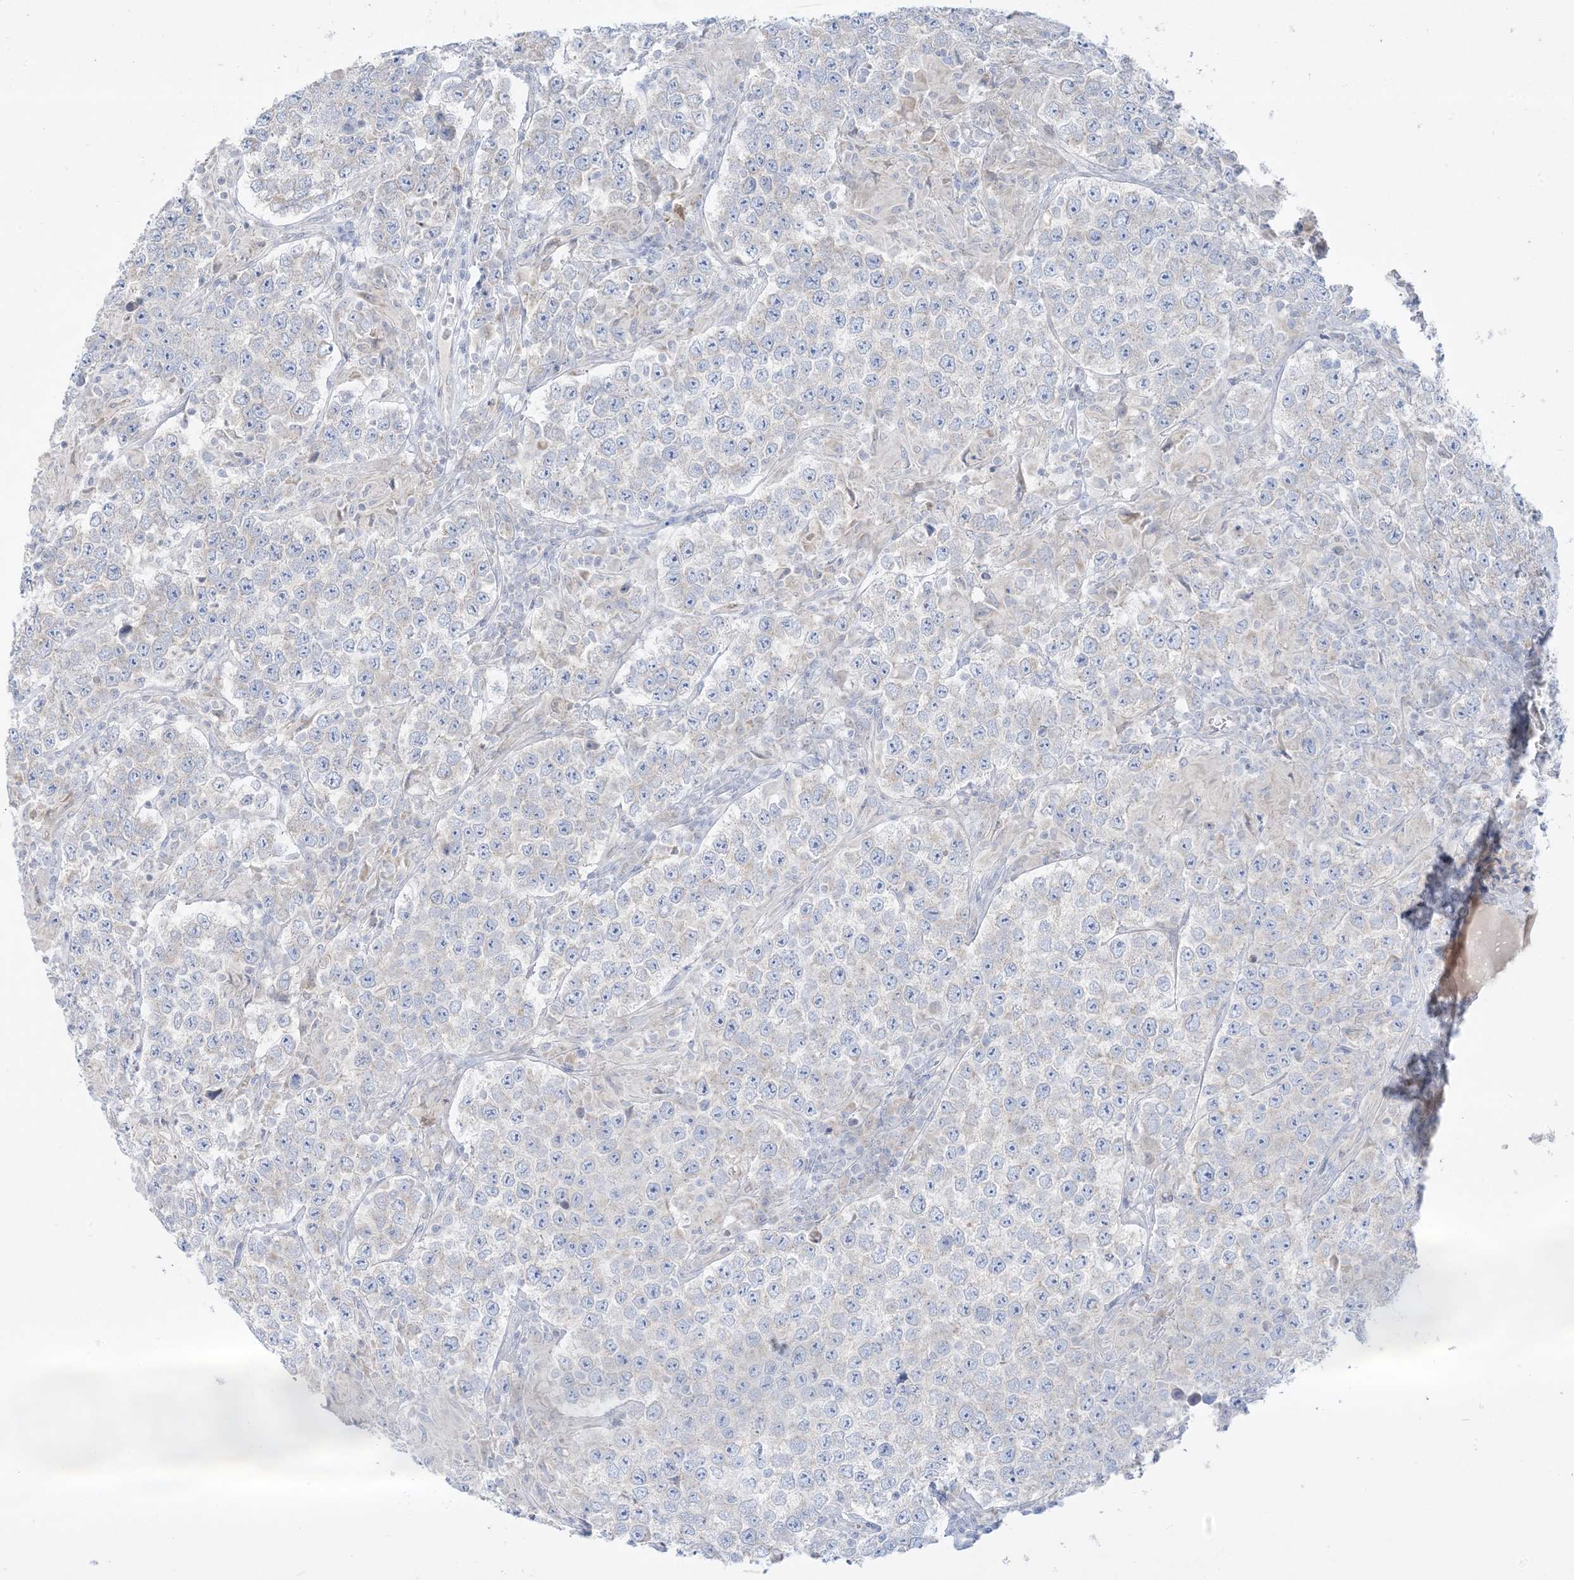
{"staining": {"intensity": "negative", "quantity": "none", "location": "none"}, "tissue": "testis cancer", "cell_type": "Tumor cells", "image_type": "cancer", "snomed": [{"axis": "morphology", "description": "Normal tissue, NOS"}, {"axis": "morphology", "description": "Urothelial carcinoma, High grade"}, {"axis": "morphology", "description": "Seminoma, NOS"}, {"axis": "morphology", "description": "Carcinoma, Embryonal, NOS"}, {"axis": "topography", "description": "Urinary bladder"}, {"axis": "topography", "description": "Testis"}], "caption": "An immunohistochemistry (IHC) histopathology image of testis urothelial carcinoma (high-grade) is shown. There is no staining in tumor cells of testis urothelial carcinoma (high-grade).", "gene": "FAM184A", "patient": {"sex": "male", "age": 41}}